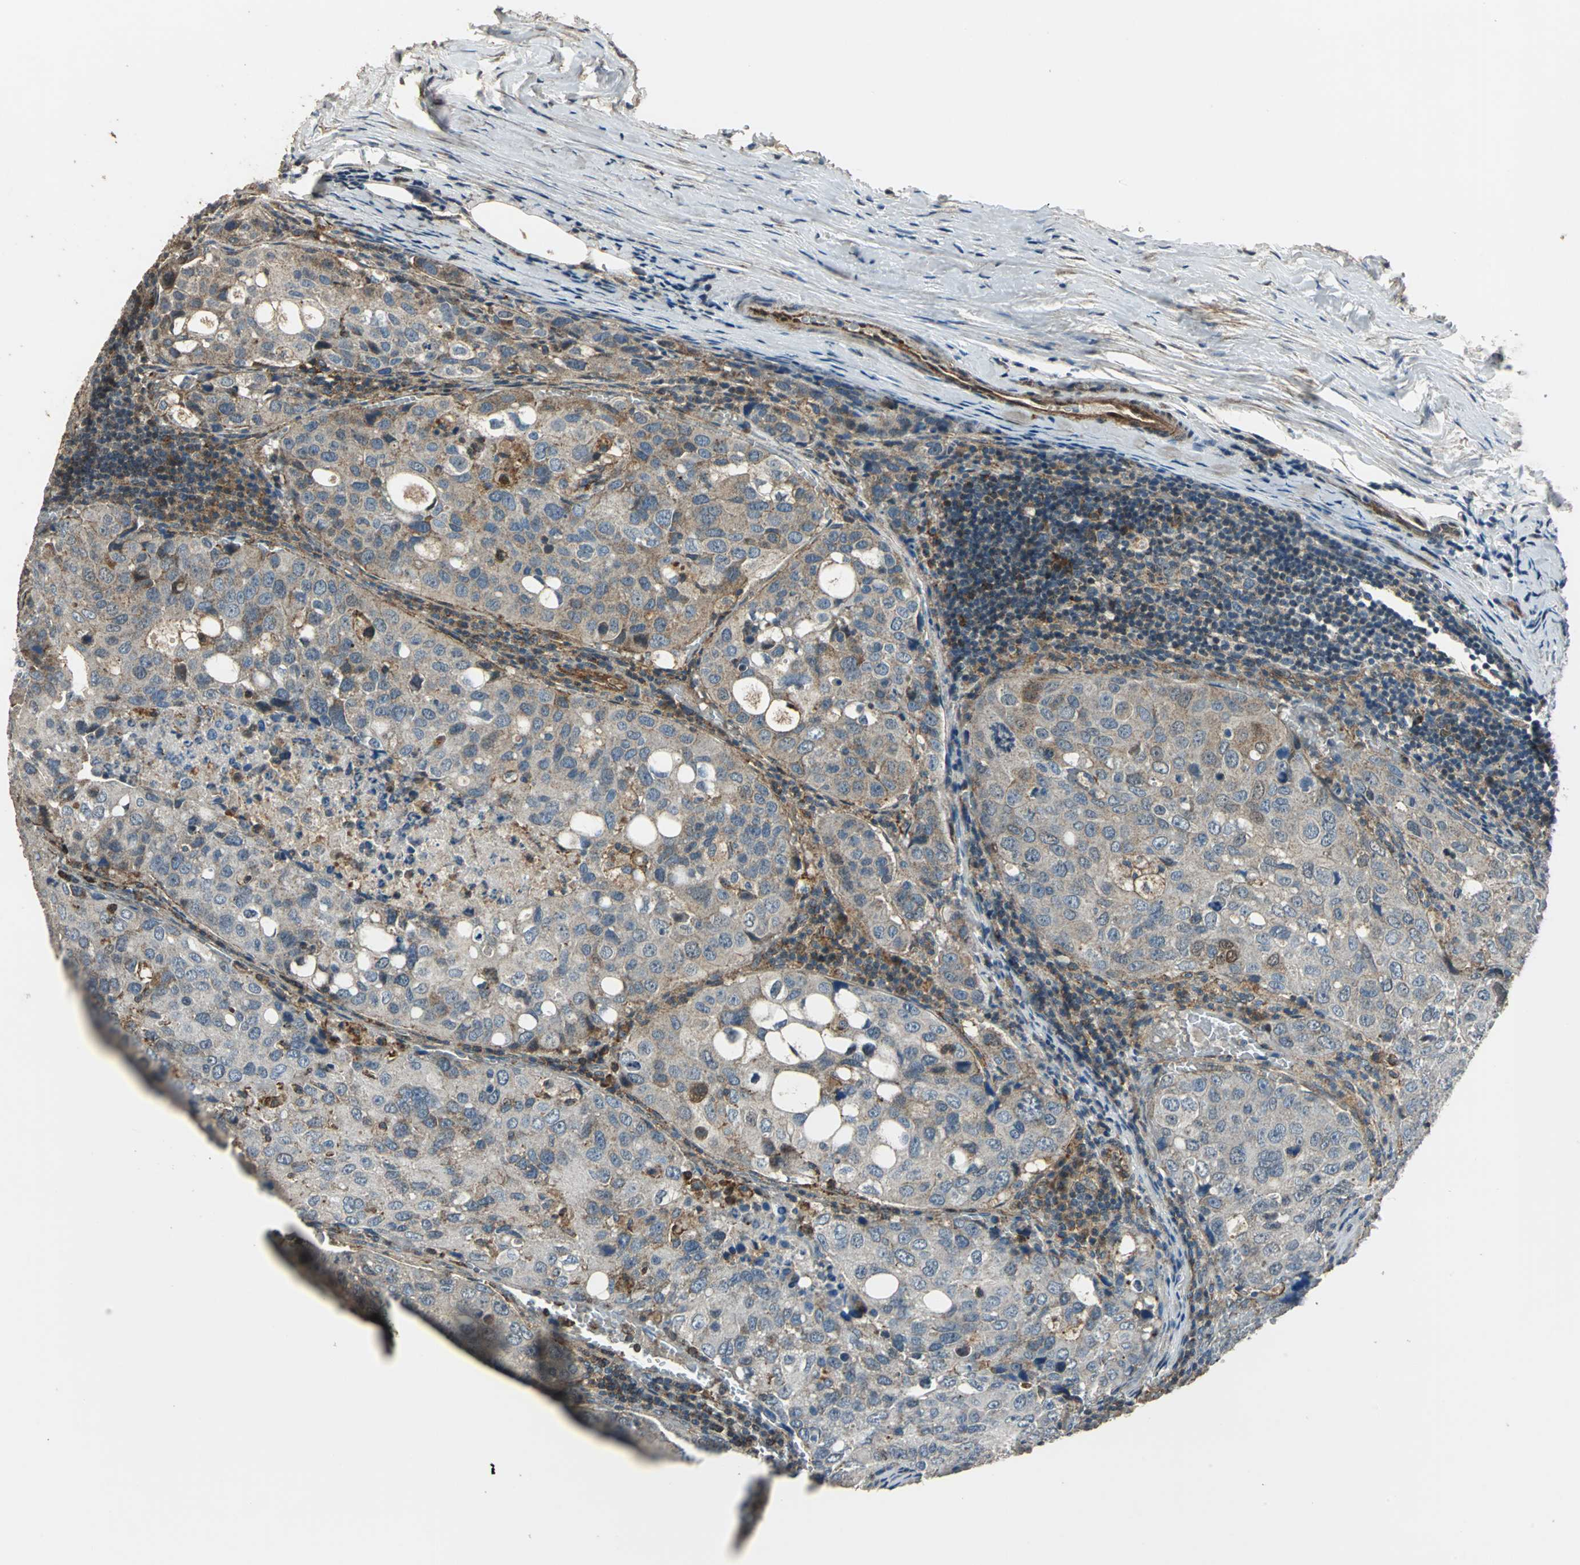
{"staining": {"intensity": "weak", "quantity": ">75%", "location": "cytoplasmic/membranous"}, "tissue": "urothelial cancer", "cell_type": "Tumor cells", "image_type": "cancer", "snomed": [{"axis": "morphology", "description": "Urothelial carcinoma, High grade"}, {"axis": "topography", "description": "Lymph node"}, {"axis": "topography", "description": "Urinary bladder"}], "caption": "Immunohistochemistry (IHC) image of neoplastic tissue: human urothelial carcinoma (high-grade) stained using immunohistochemistry (IHC) demonstrates low levels of weak protein expression localized specifically in the cytoplasmic/membranous of tumor cells, appearing as a cytoplasmic/membranous brown color.", "gene": "DNAJB4", "patient": {"sex": "male", "age": 51}}